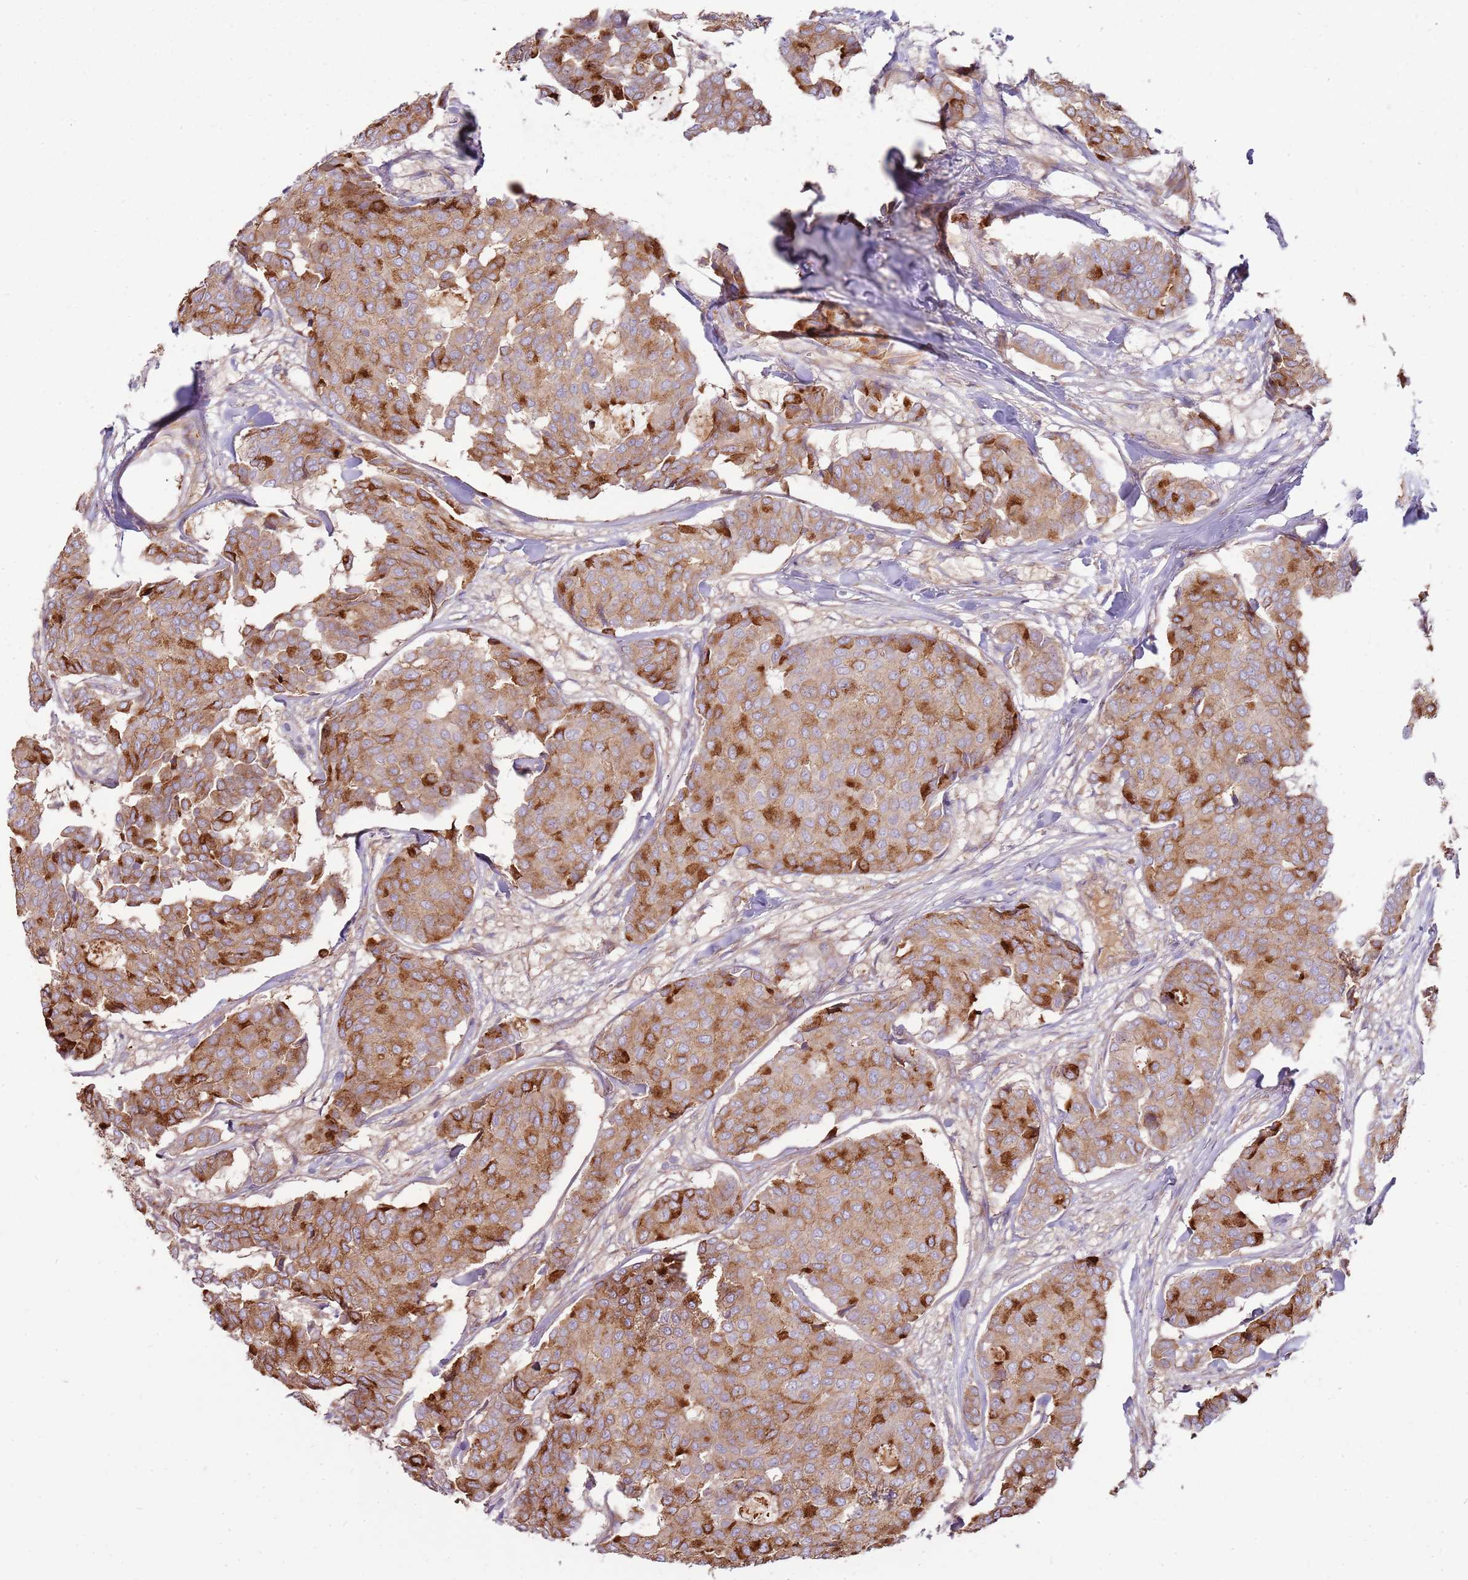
{"staining": {"intensity": "strong", "quantity": "25%-75%", "location": "cytoplasmic/membranous"}, "tissue": "breast cancer", "cell_type": "Tumor cells", "image_type": "cancer", "snomed": [{"axis": "morphology", "description": "Duct carcinoma"}, {"axis": "topography", "description": "Breast"}], "caption": "Breast cancer tissue shows strong cytoplasmic/membranous positivity in approximately 25%-75% of tumor cells", "gene": "EMC1", "patient": {"sex": "female", "age": 75}}